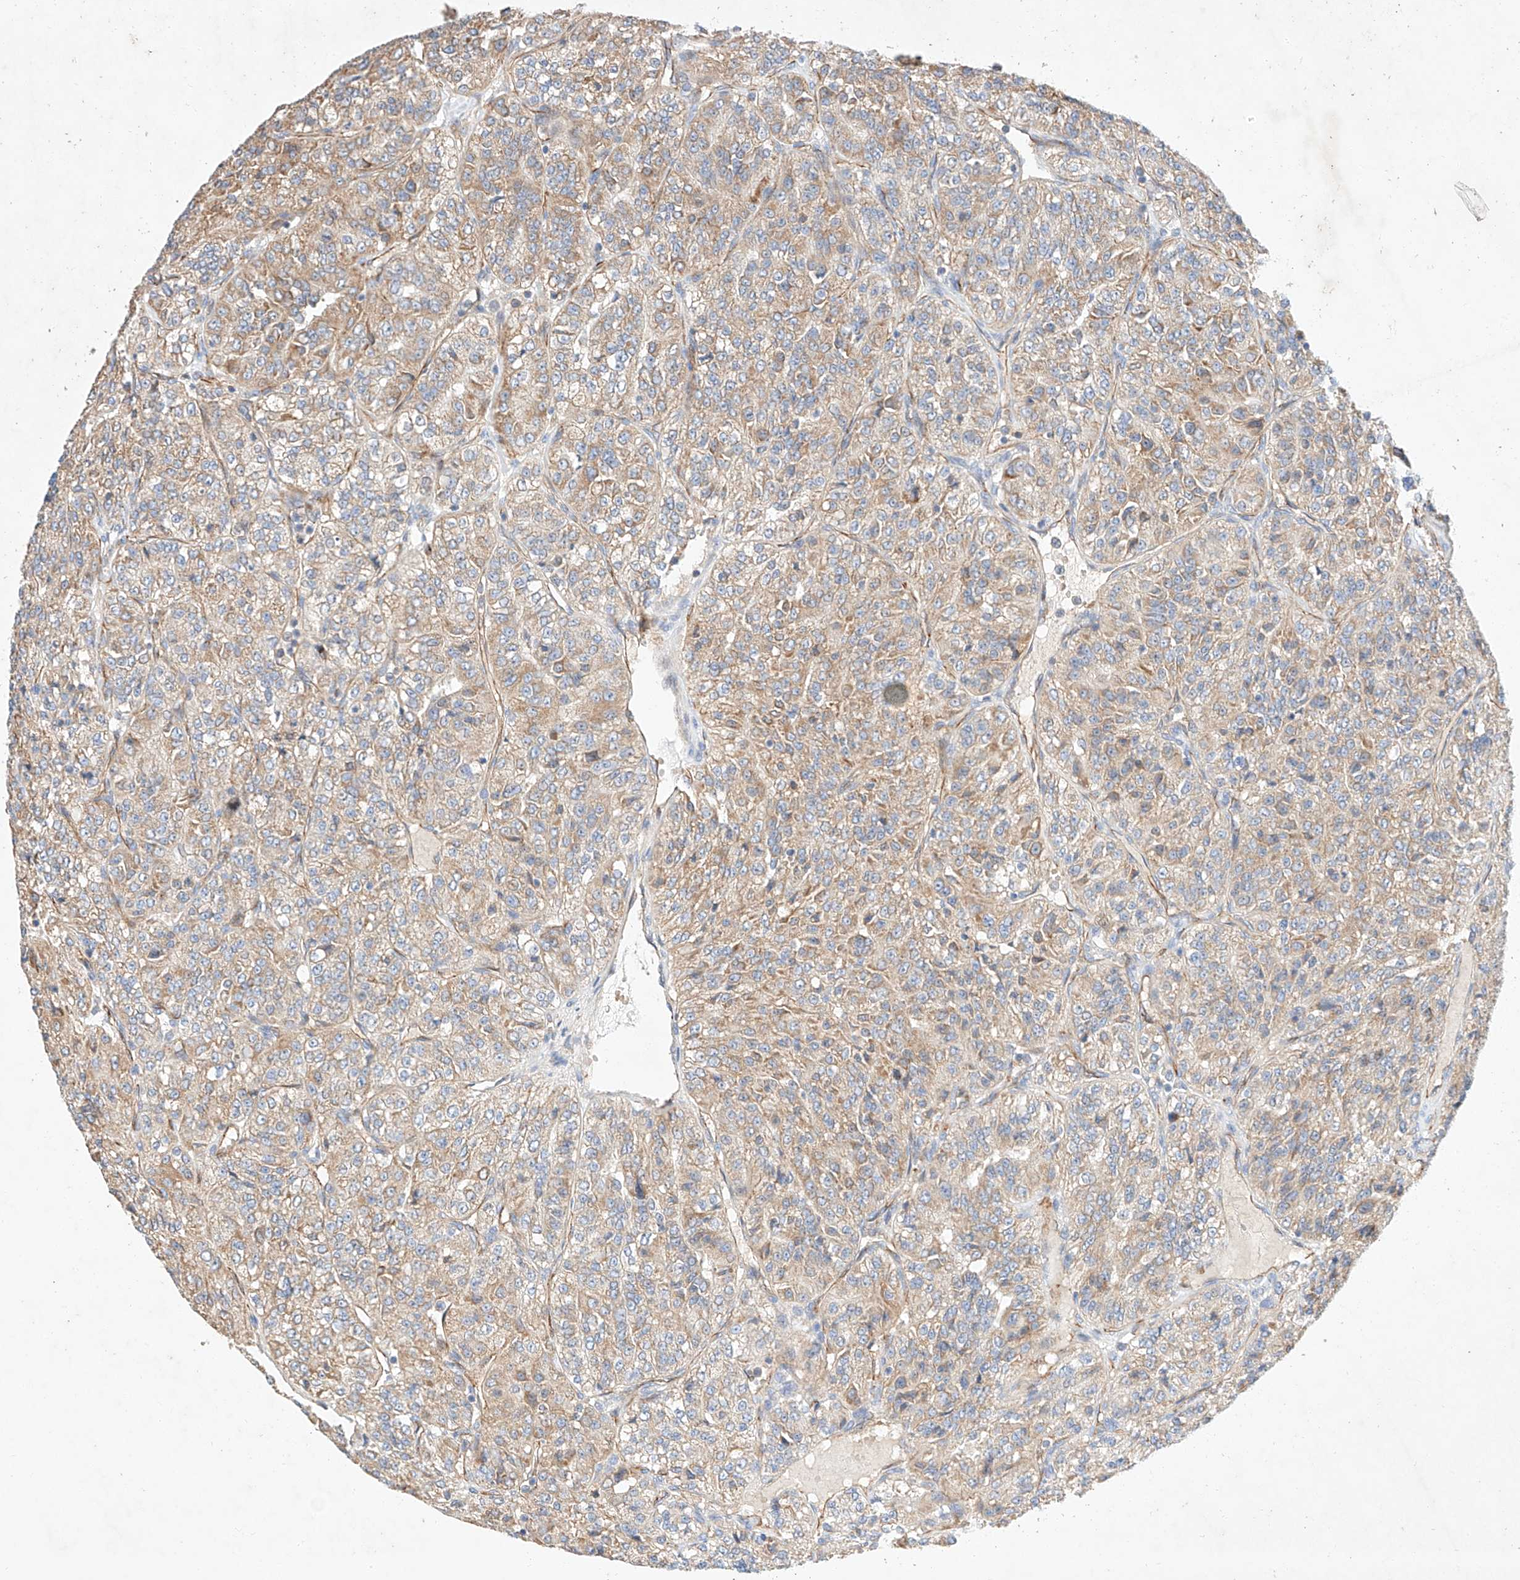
{"staining": {"intensity": "moderate", "quantity": ">75%", "location": "cytoplasmic/membranous"}, "tissue": "renal cancer", "cell_type": "Tumor cells", "image_type": "cancer", "snomed": [{"axis": "morphology", "description": "Adenocarcinoma, NOS"}, {"axis": "topography", "description": "Kidney"}], "caption": "Protein expression analysis of human renal adenocarcinoma reveals moderate cytoplasmic/membranous expression in about >75% of tumor cells.", "gene": "C6orf118", "patient": {"sex": "female", "age": 63}}